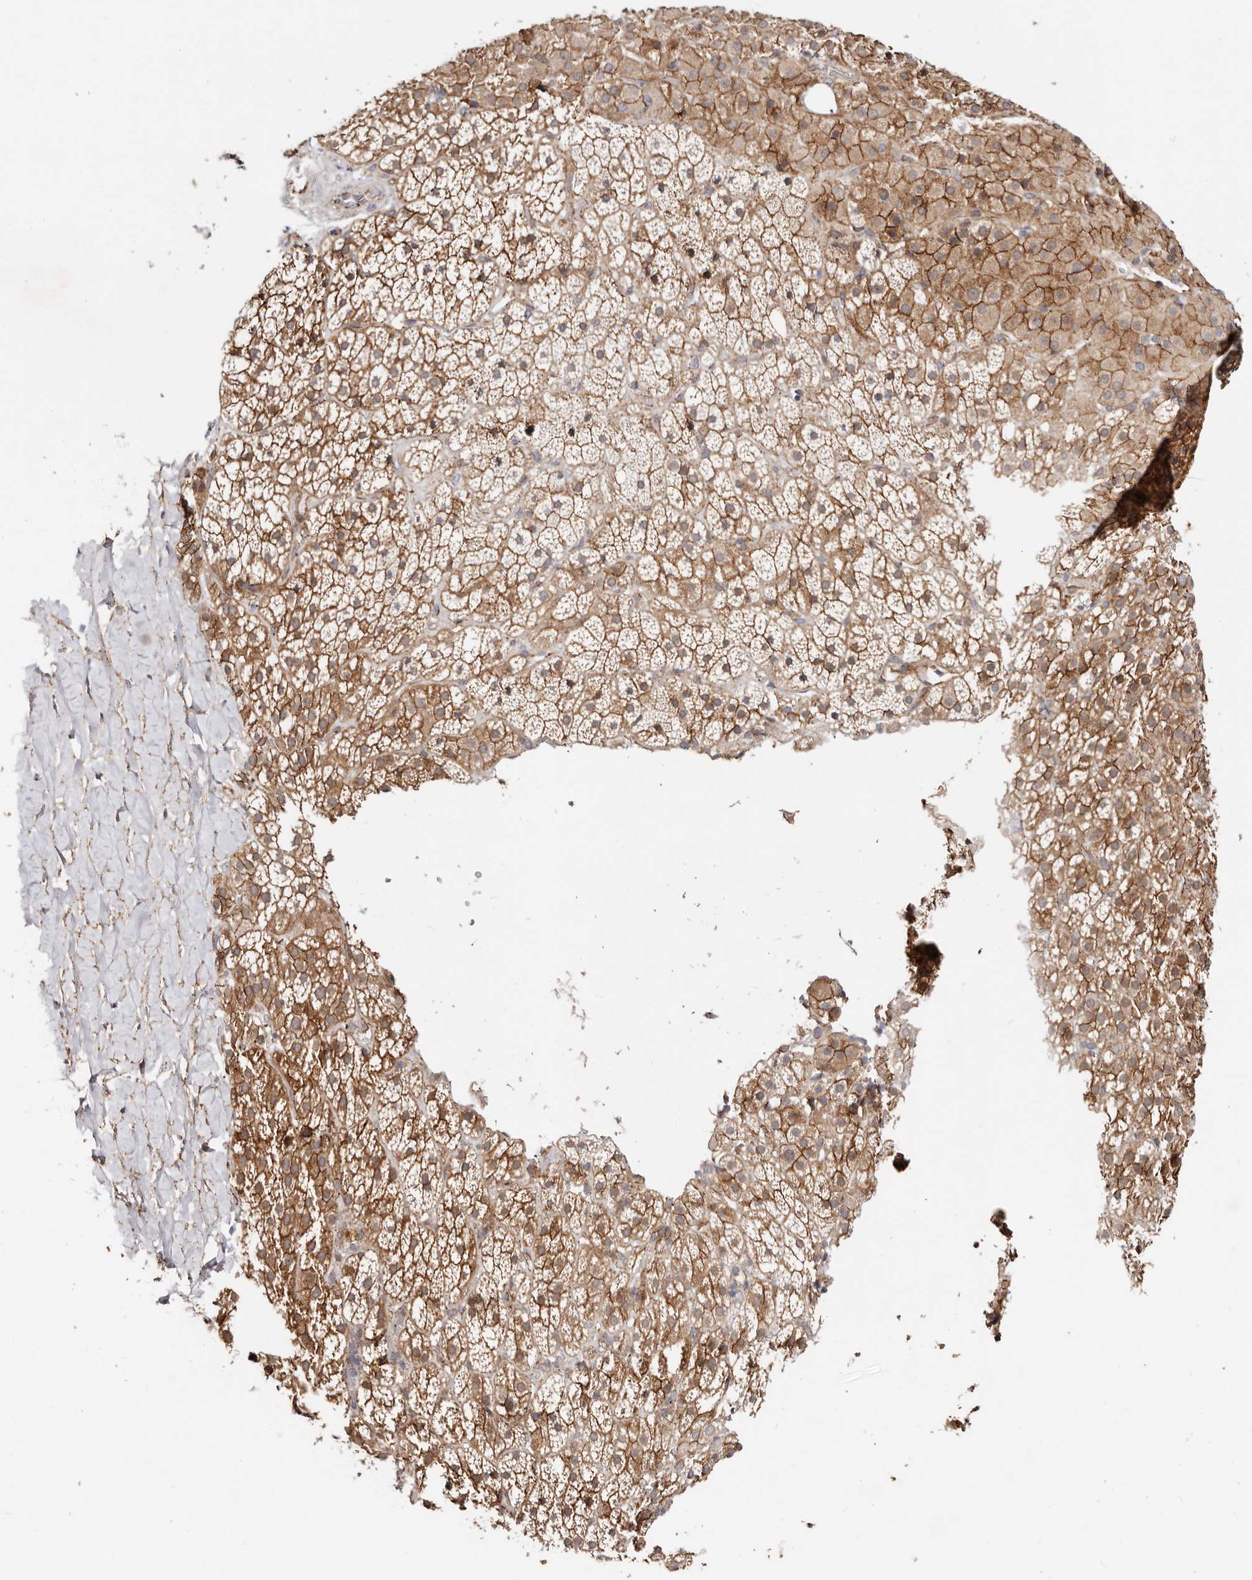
{"staining": {"intensity": "strong", "quantity": ">75%", "location": "cytoplasmic/membranous"}, "tissue": "adrenal gland", "cell_type": "Glandular cells", "image_type": "normal", "snomed": [{"axis": "morphology", "description": "Normal tissue, NOS"}, {"axis": "topography", "description": "Adrenal gland"}], "caption": "Immunohistochemical staining of benign adrenal gland exhibits strong cytoplasmic/membranous protein staining in about >75% of glandular cells. (Brightfield microscopy of DAB IHC at high magnification).", "gene": "CTNNB1", "patient": {"sex": "female", "age": 59}}